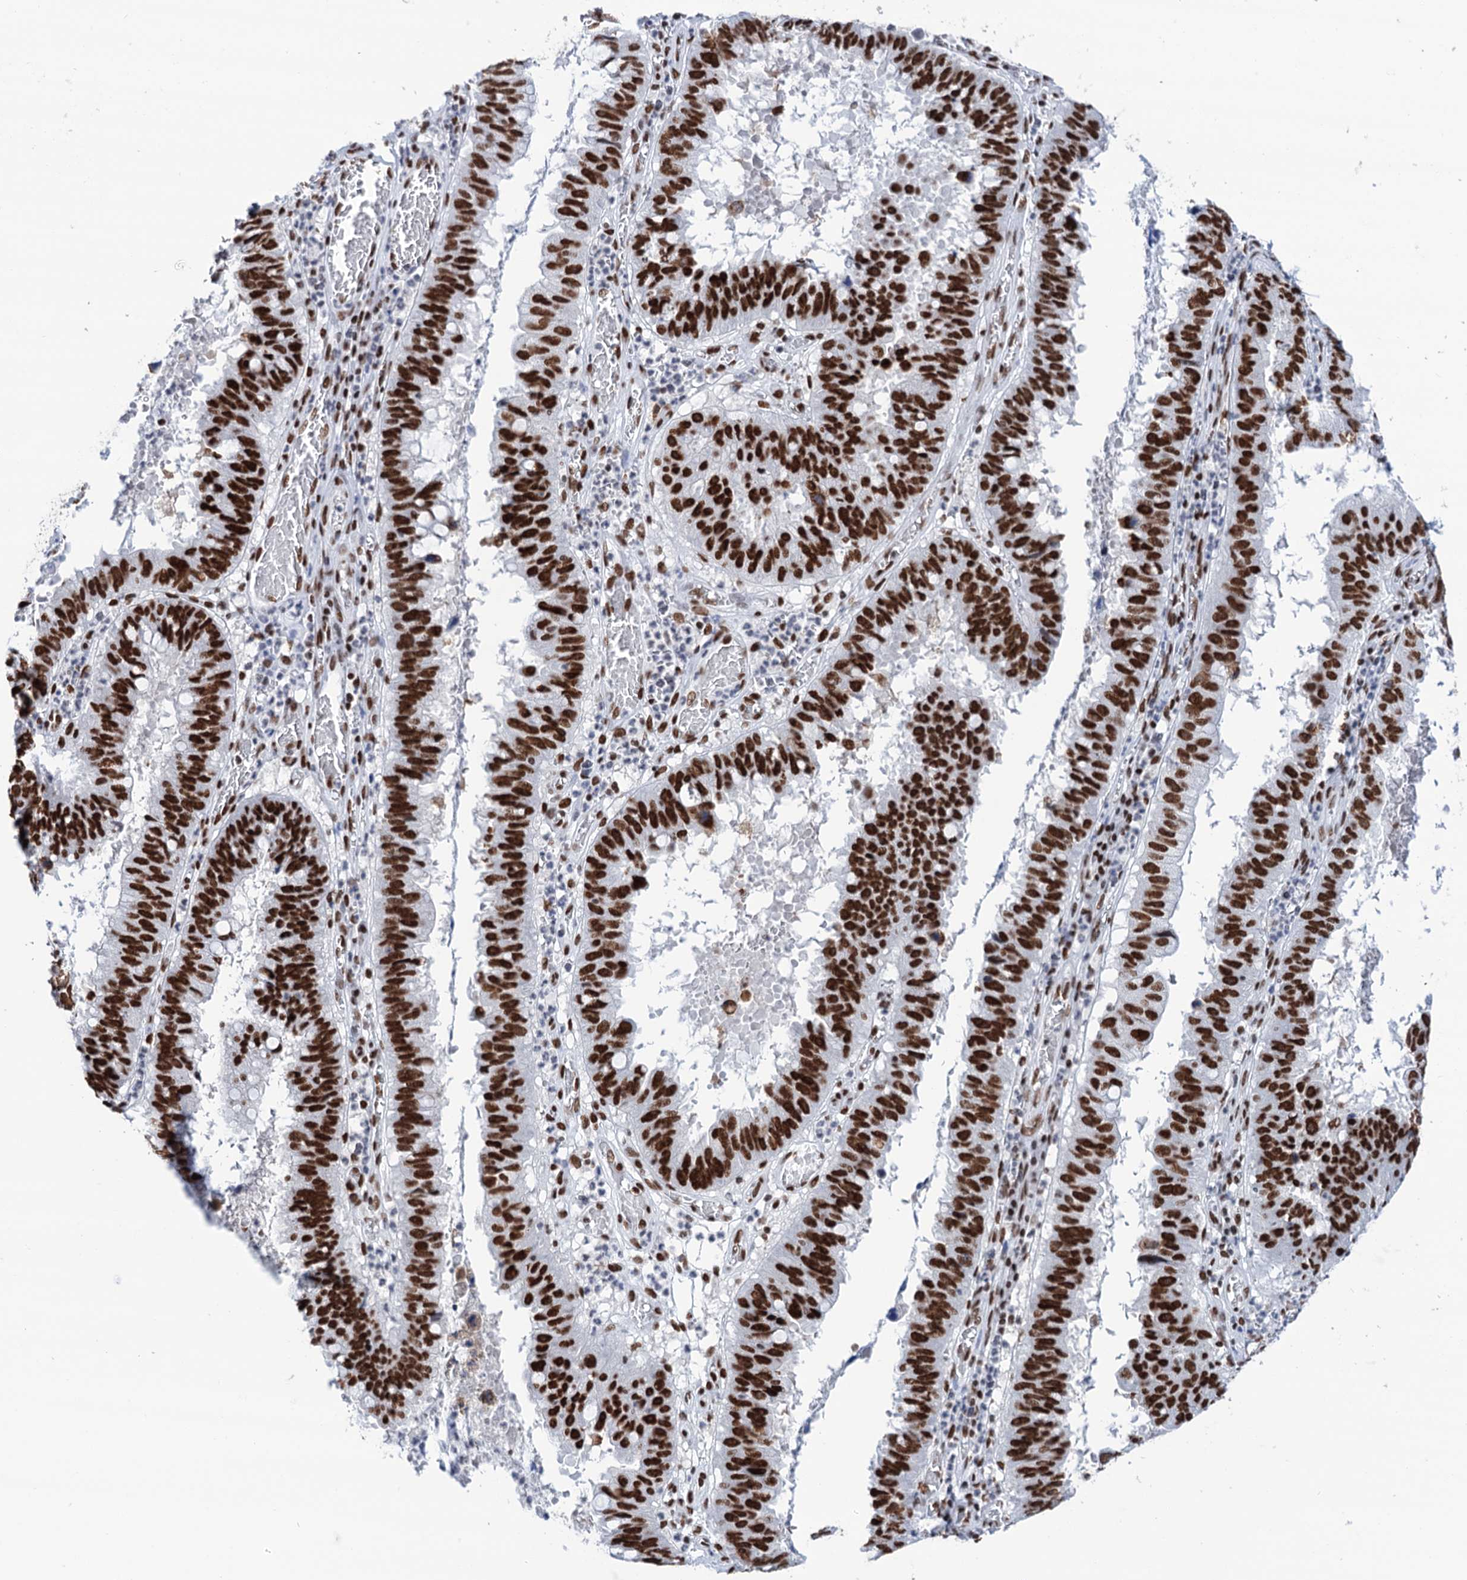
{"staining": {"intensity": "strong", "quantity": ">75%", "location": "nuclear"}, "tissue": "stomach cancer", "cell_type": "Tumor cells", "image_type": "cancer", "snomed": [{"axis": "morphology", "description": "Adenocarcinoma, NOS"}, {"axis": "topography", "description": "Stomach"}], "caption": "Protein analysis of stomach adenocarcinoma tissue shows strong nuclear expression in approximately >75% of tumor cells.", "gene": "MATR3", "patient": {"sex": "male", "age": 59}}